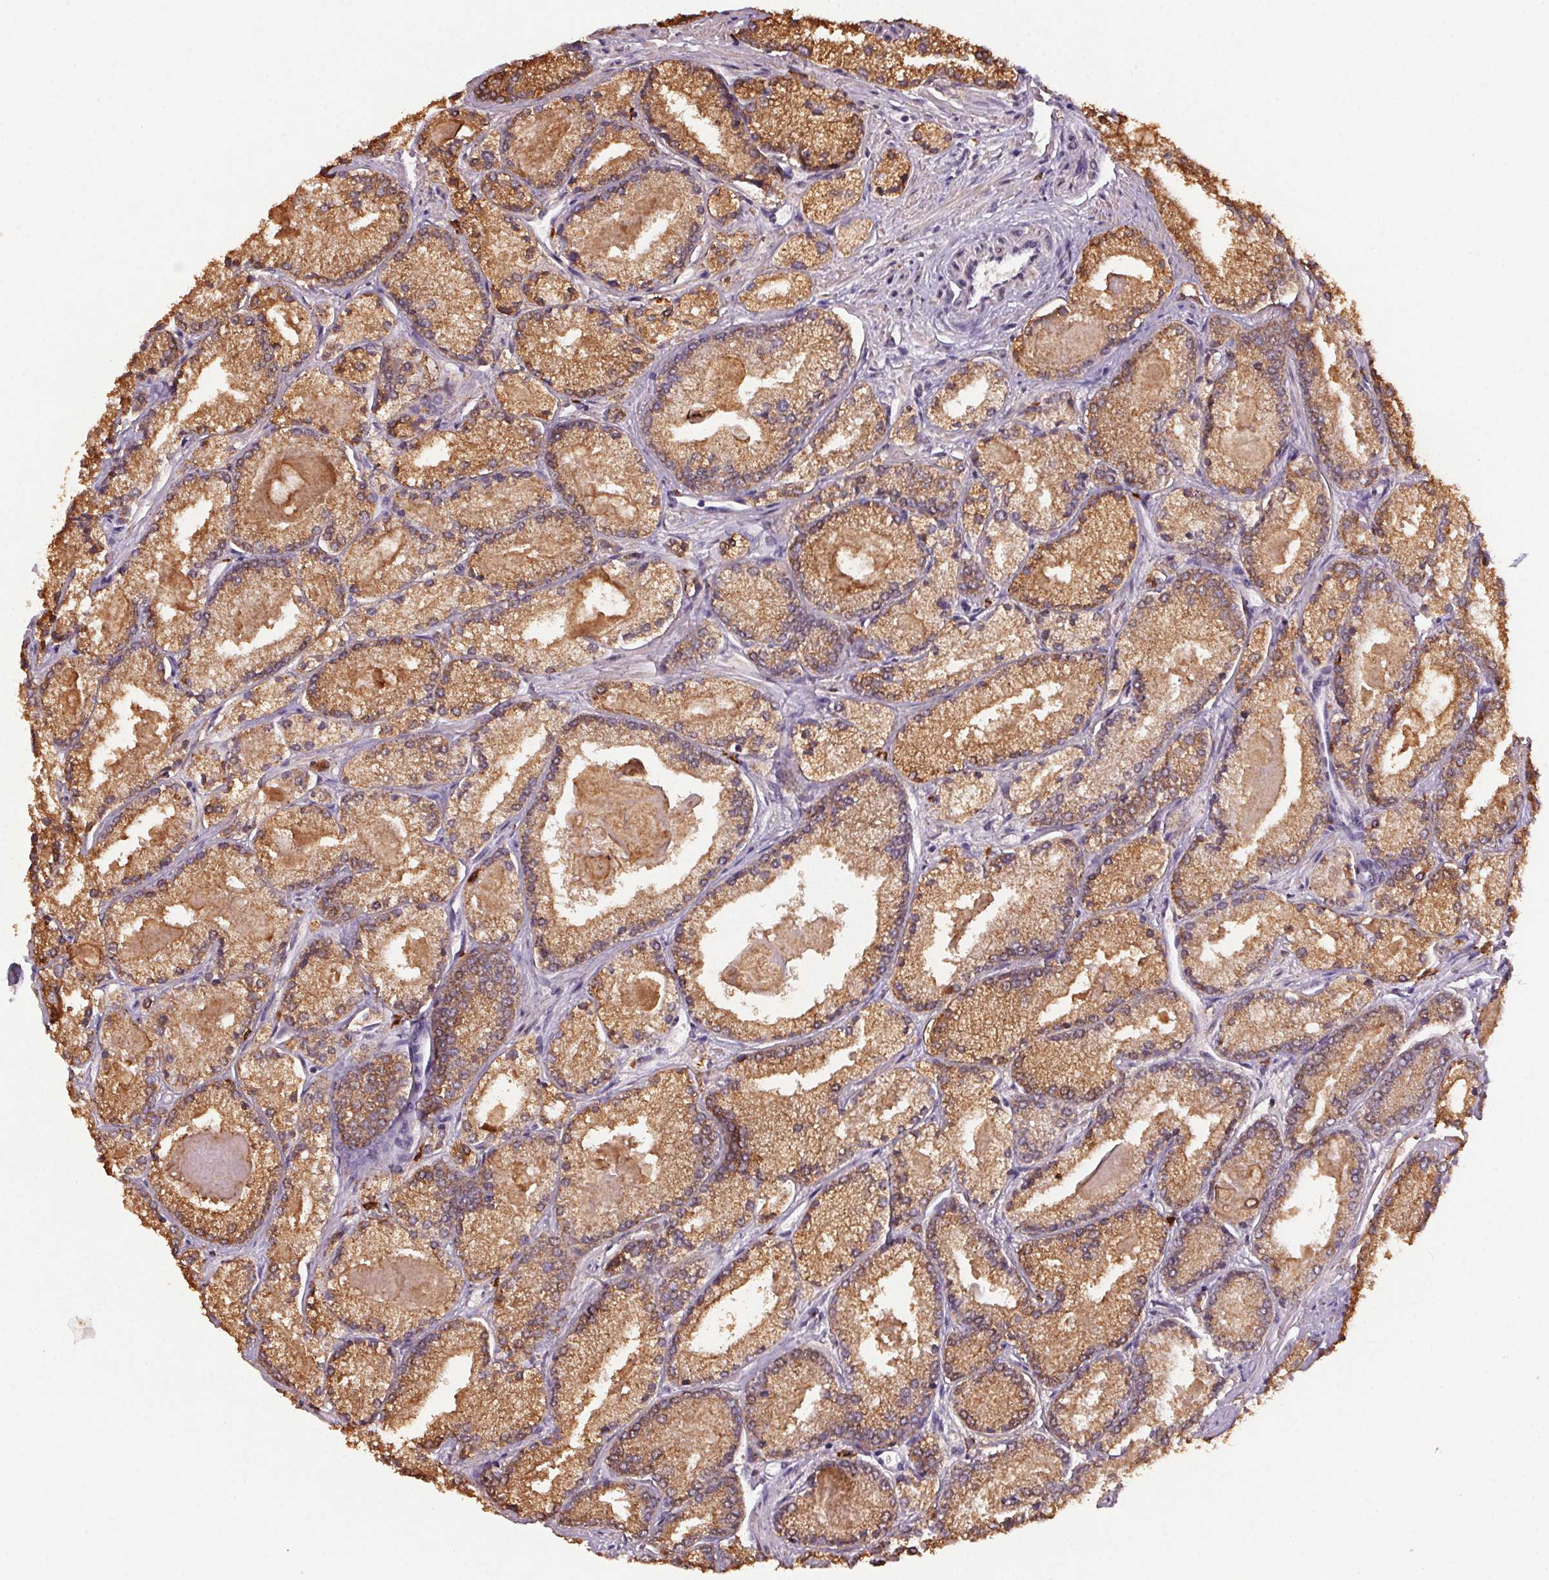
{"staining": {"intensity": "moderate", "quantity": ">75%", "location": "cytoplasmic/membranous"}, "tissue": "prostate cancer", "cell_type": "Tumor cells", "image_type": "cancer", "snomed": [{"axis": "morphology", "description": "Adenocarcinoma, High grade"}, {"axis": "topography", "description": "Prostate"}], "caption": "Immunohistochemistry of adenocarcinoma (high-grade) (prostate) exhibits medium levels of moderate cytoplasmic/membranous expression in approximately >75% of tumor cells.", "gene": "ZBTB4", "patient": {"sex": "male", "age": 68}}